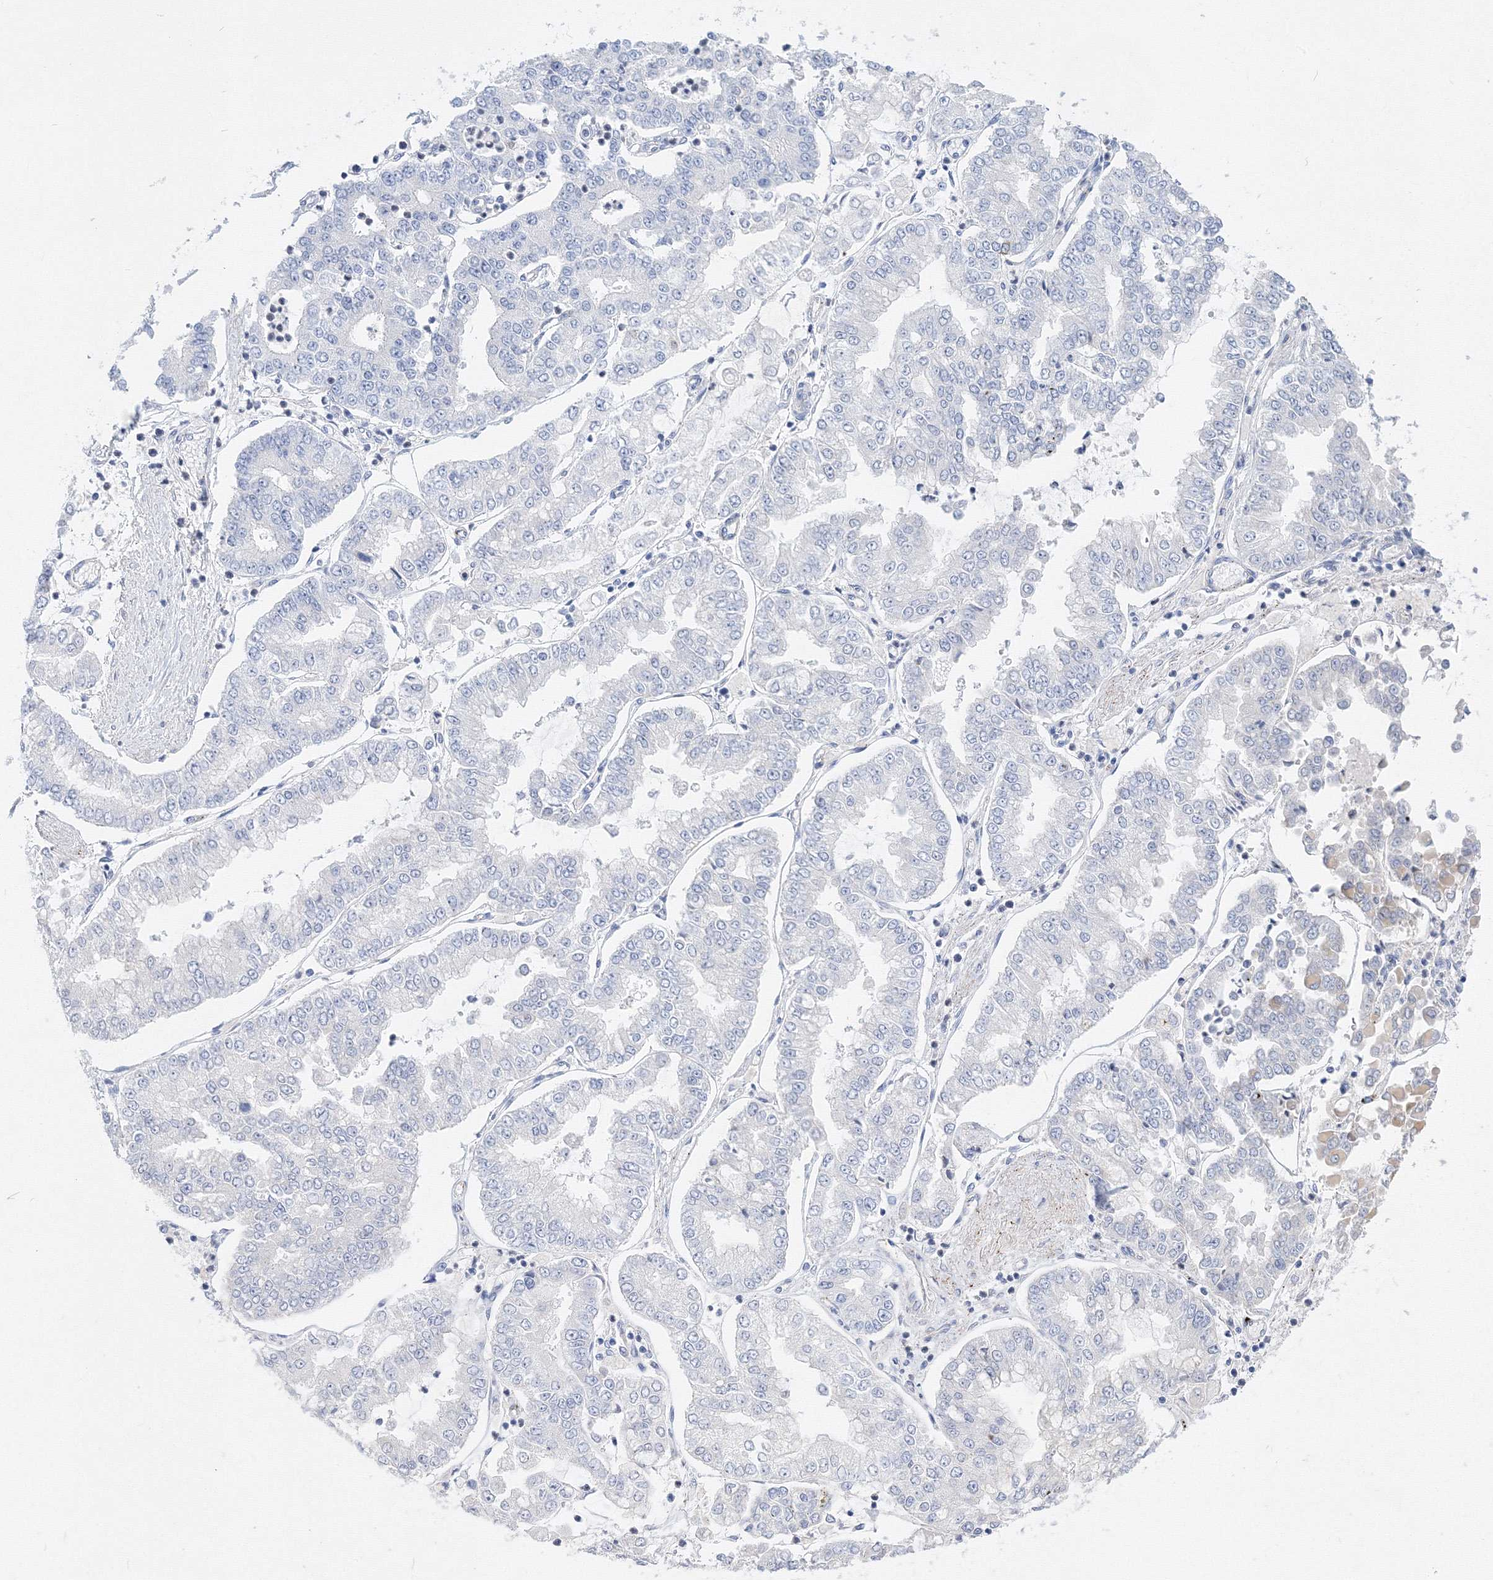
{"staining": {"intensity": "negative", "quantity": "none", "location": "none"}, "tissue": "stomach cancer", "cell_type": "Tumor cells", "image_type": "cancer", "snomed": [{"axis": "morphology", "description": "Adenocarcinoma, NOS"}, {"axis": "topography", "description": "Stomach"}], "caption": "An IHC image of stomach cancer (adenocarcinoma) is shown. There is no staining in tumor cells of stomach cancer (adenocarcinoma).", "gene": "AASDH", "patient": {"sex": "male", "age": 76}}